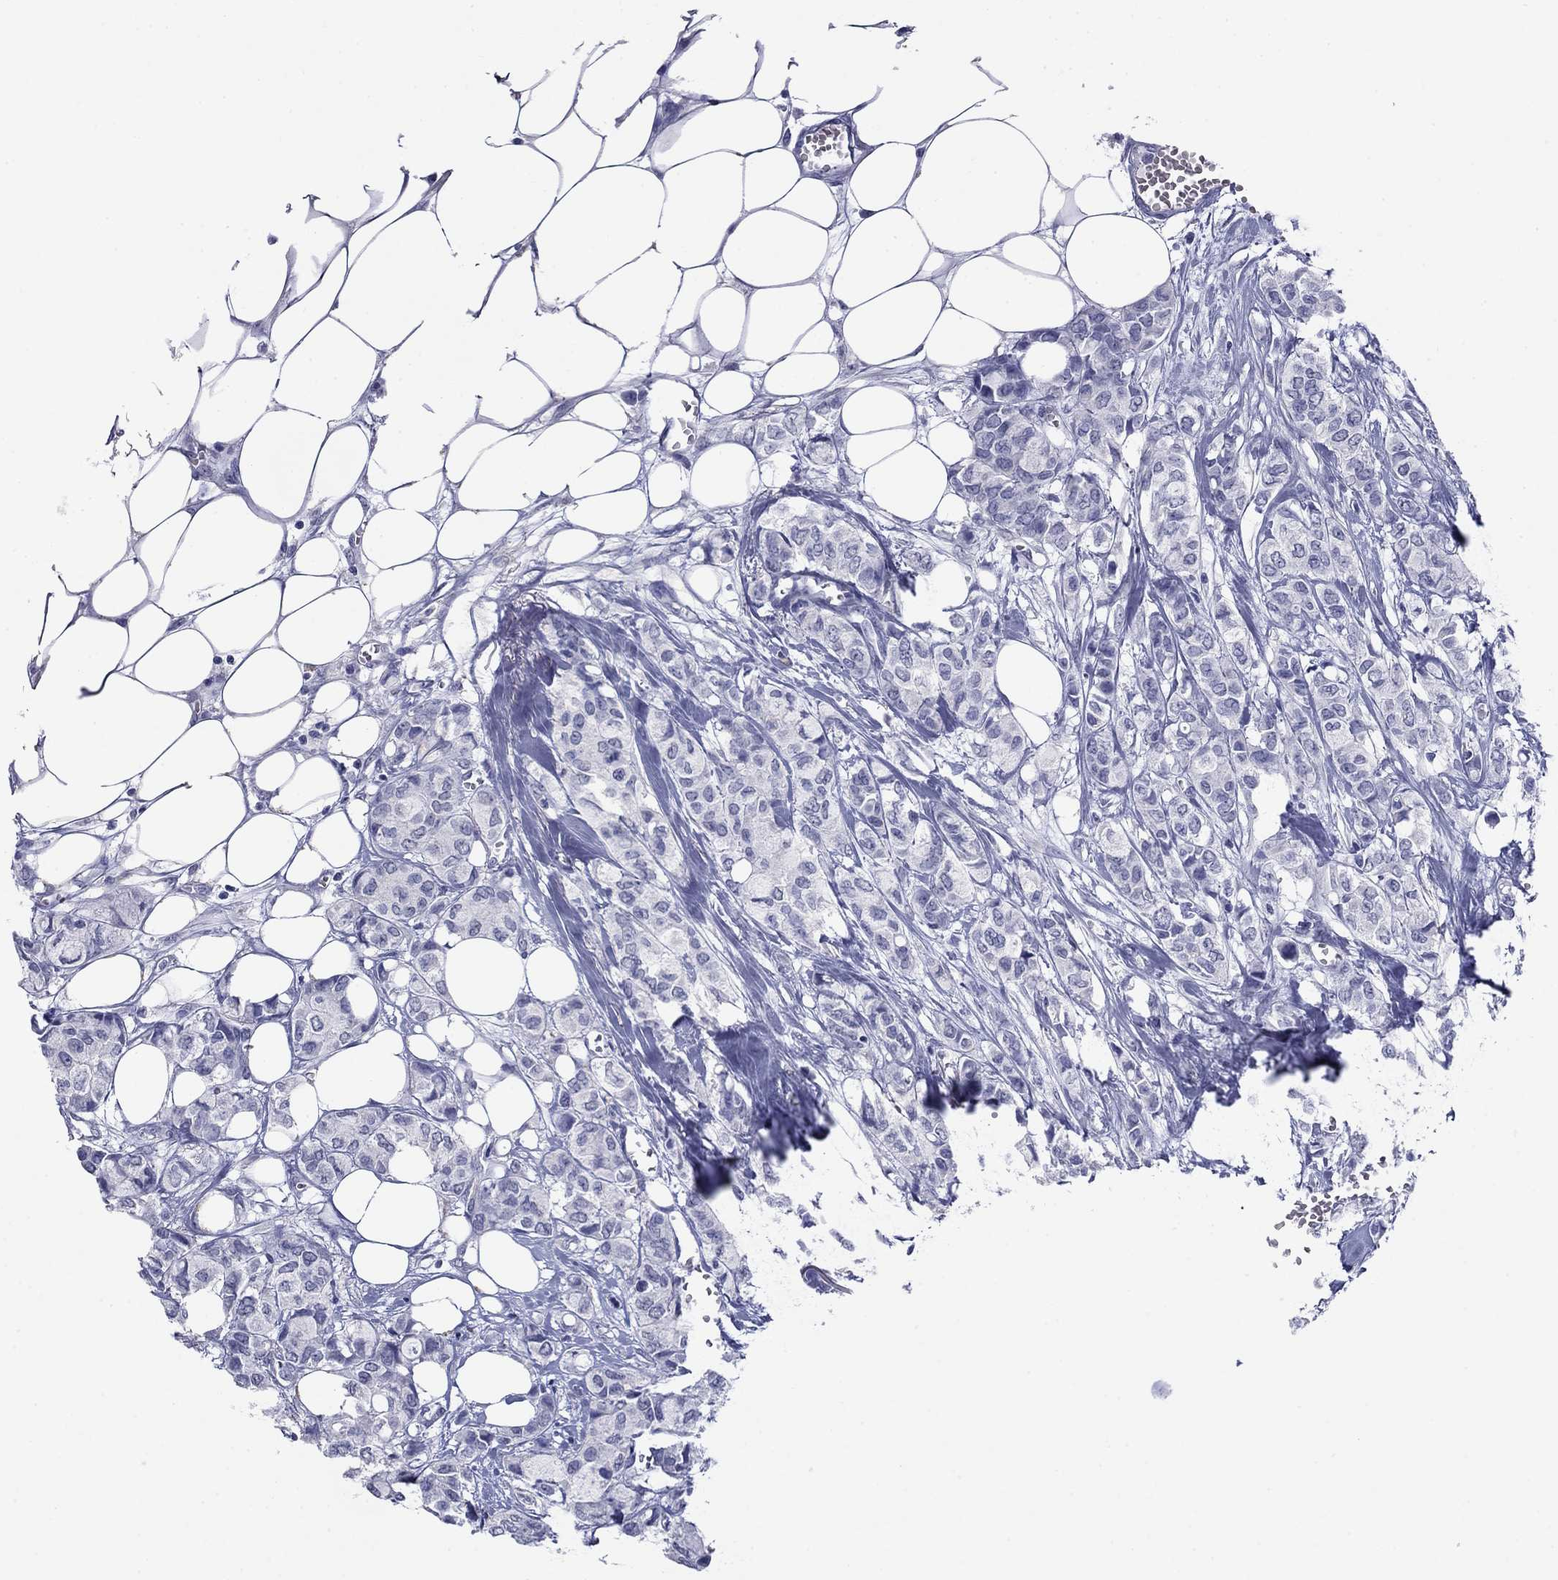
{"staining": {"intensity": "negative", "quantity": "none", "location": "none"}, "tissue": "breast cancer", "cell_type": "Tumor cells", "image_type": "cancer", "snomed": [{"axis": "morphology", "description": "Duct carcinoma"}, {"axis": "topography", "description": "Breast"}], "caption": "DAB (3,3'-diaminobenzidine) immunohistochemical staining of breast cancer (intraductal carcinoma) demonstrates no significant expression in tumor cells. The staining was performed using DAB to visualize the protein expression in brown, while the nuclei were stained in blue with hematoxylin (Magnification: 20x).", "gene": "HAO1", "patient": {"sex": "female", "age": 85}}